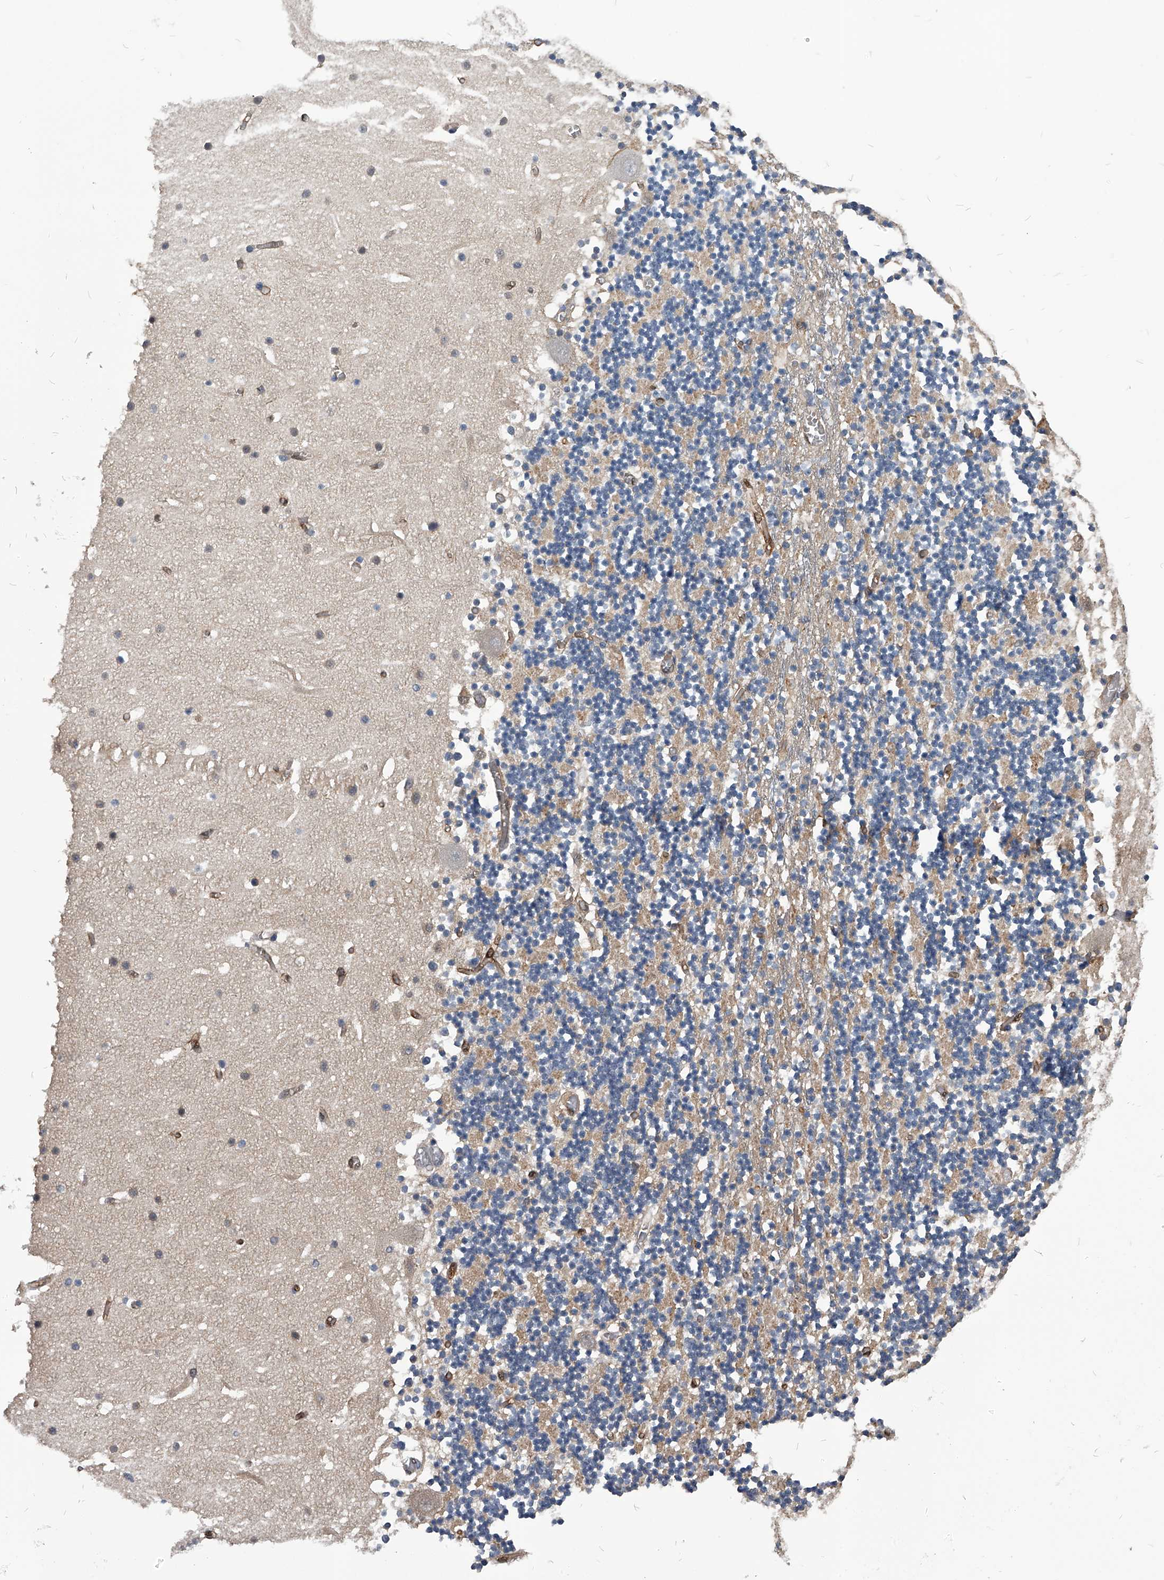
{"staining": {"intensity": "negative", "quantity": "none", "location": "none"}, "tissue": "cerebellum", "cell_type": "Cells in granular layer", "image_type": "normal", "snomed": [{"axis": "morphology", "description": "Normal tissue, NOS"}, {"axis": "topography", "description": "Cerebellum"}], "caption": "Immunohistochemistry (IHC) histopathology image of unremarkable cerebellum: cerebellum stained with DAB (3,3'-diaminobenzidine) reveals no significant protein expression in cells in granular layer. (DAB (3,3'-diaminobenzidine) immunohistochemistry, high magnification).", "gene": "PDXK", "patient": {"sex": "female", "age": 28}}